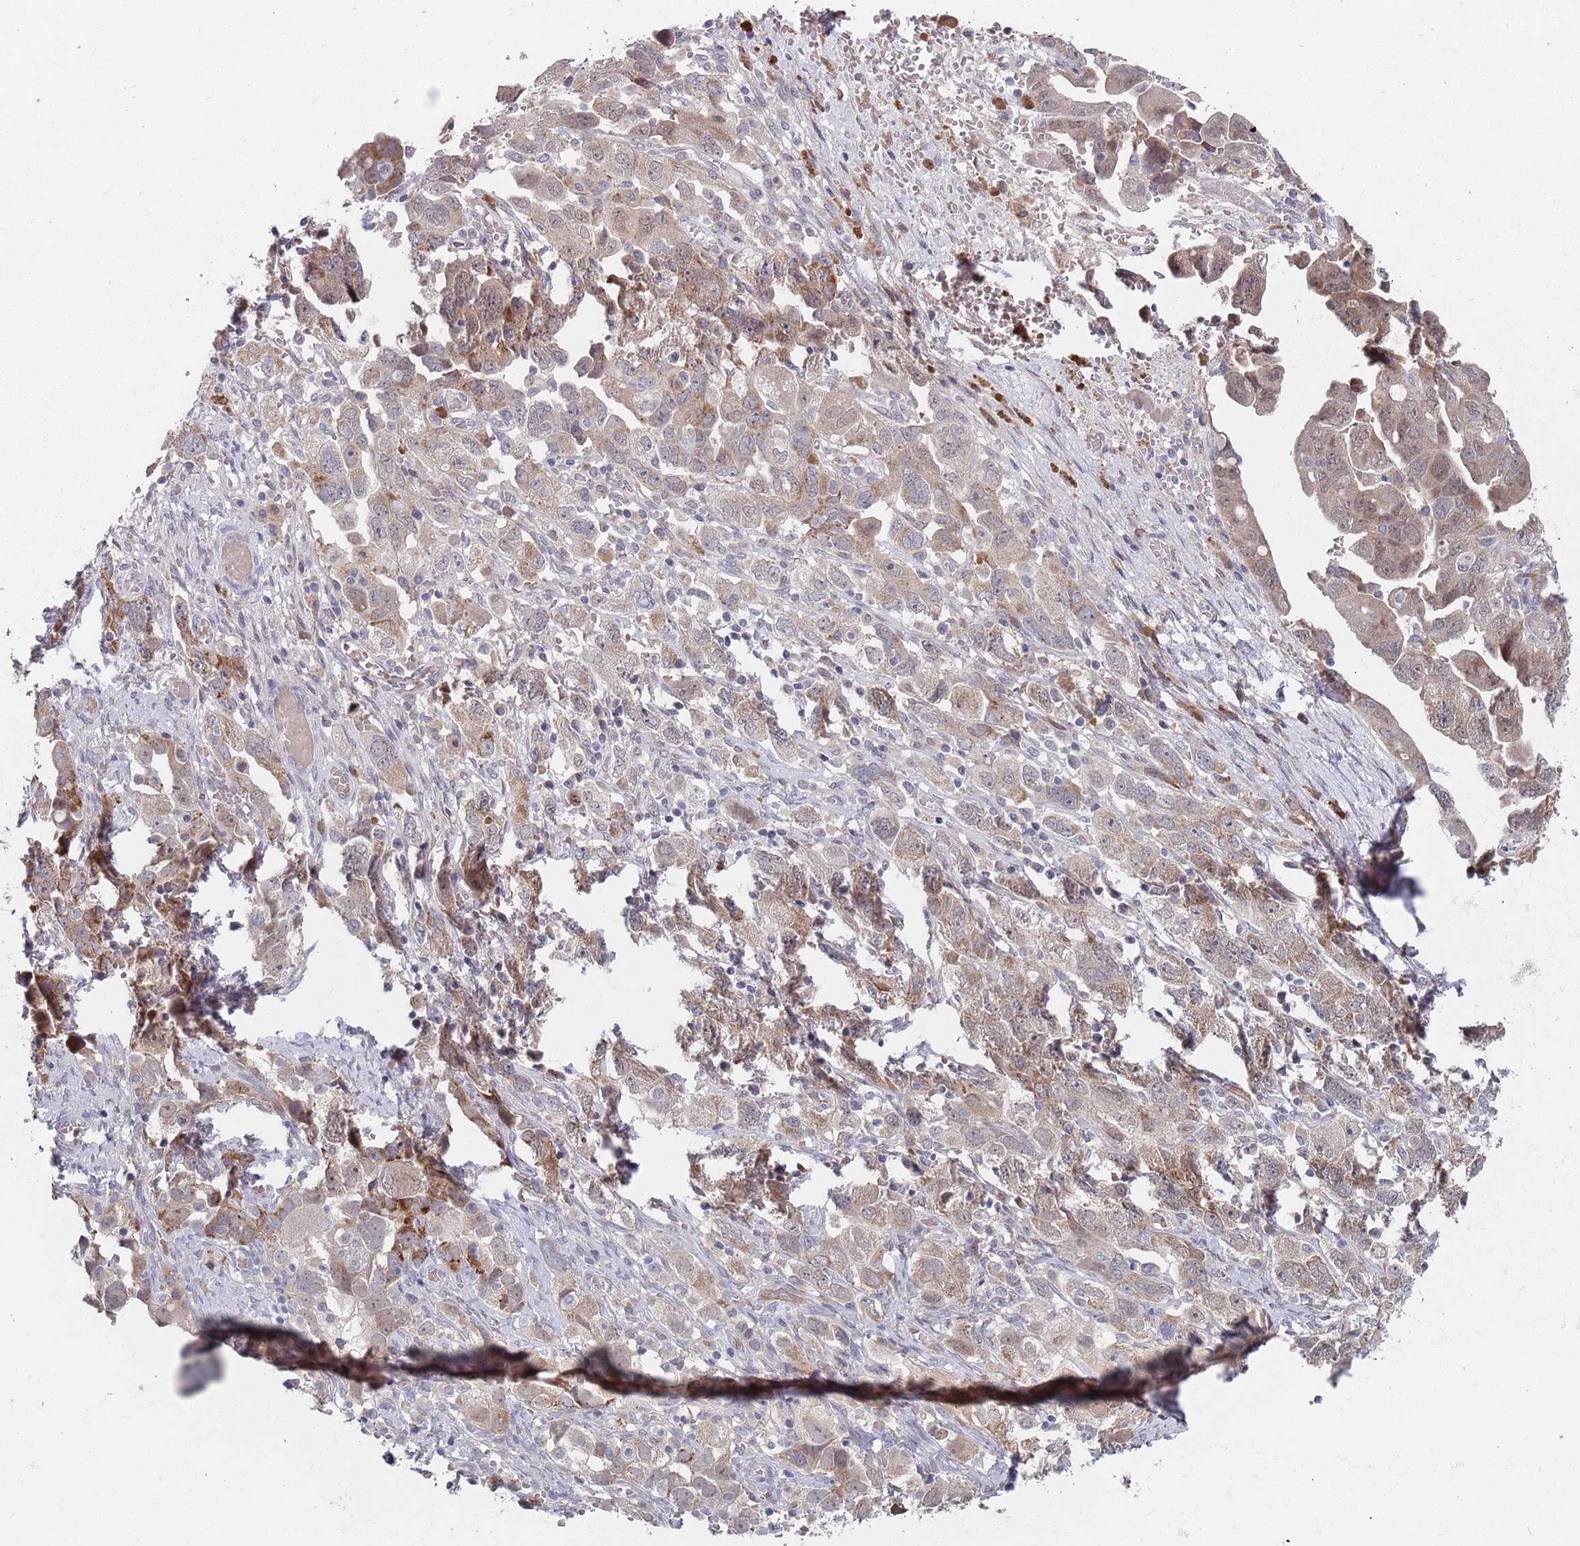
{"staining": {"intensity": "weak", "quantity": "25%-75%", "location": "cytoplasmic/membranous"}, "tissue": "ovarian cancer", "cell_type": "Tumor cells", "image_type": "cancer", "snomed": [{"axis": "morphology", "description": "Carcinoma, NOS"}, {"axis": "morphology", "description": "Cystadenocarcinoma, serous, NOS"}, {"axis": "topography", "description": "Ovary"}], "caption": "About 25%-75% of tumor cells in ovarian cancer (carcinoma) display weak cytoplasmic/membranous protein staining as visualized by brown immunohistochemical staining.", "gene": "ZNF140", "patient": {"sex": "female", "age": 69}}